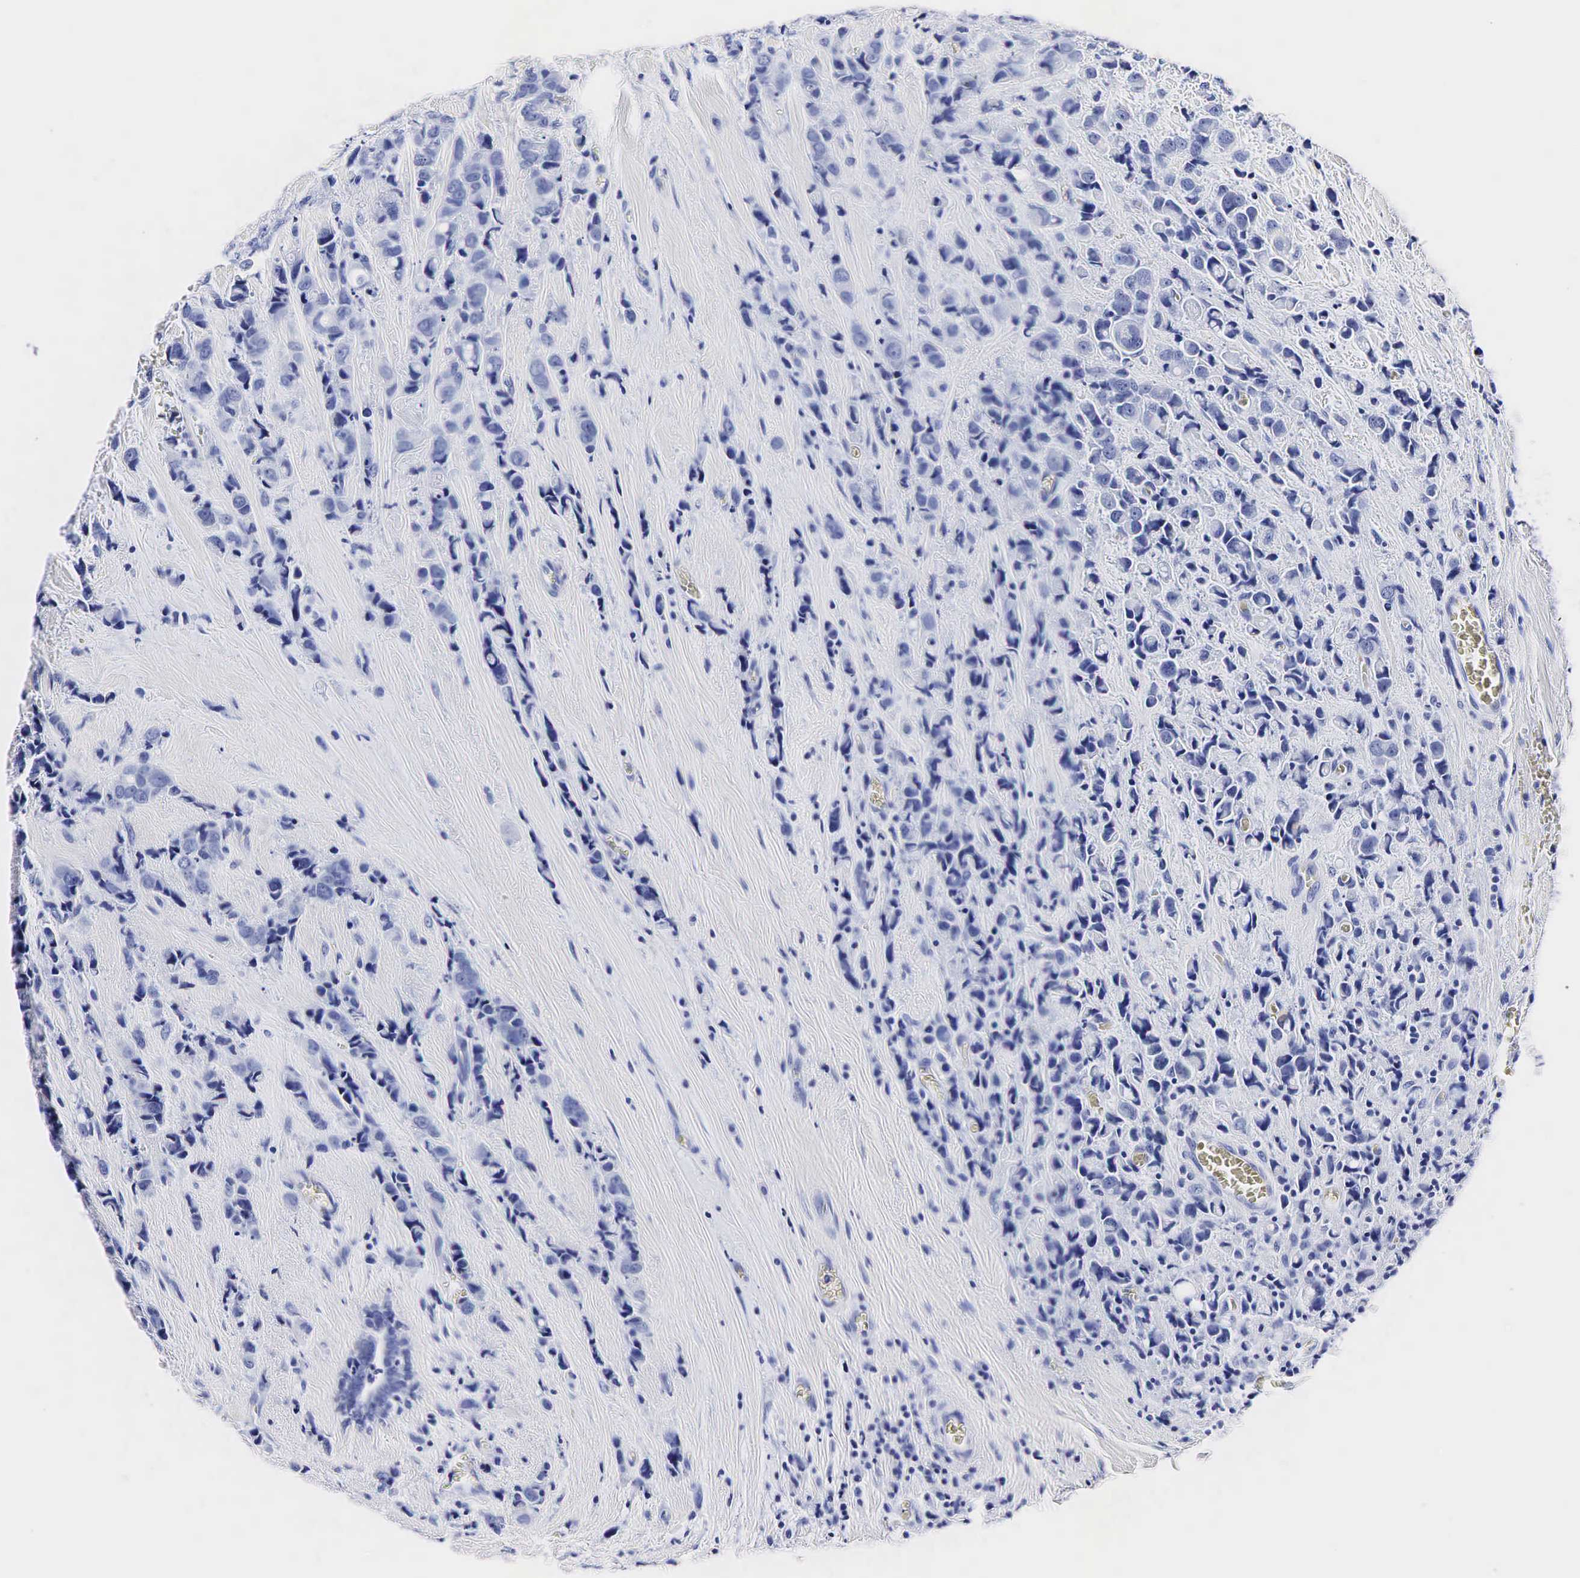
{"staining": {"intensity": "negative", "quantity": "none", "location": "none"}, "tissue": "breast cancer", "cell_type": "Tumor cells", "image_type": "cancer", "snomed": [{"axis": "morphology", "description": "Lobular carcinoma"}, {"axis": "topography", "description": "Breast"}], "caption": "DAB (3,3'-diaminobenzidine) immunohistochemical staining of human lobular carcinoma (breast) demonstrates no significant expression in tumor cells.", "gene": "TG", "patient": {"sex": "female", "age": 57}}